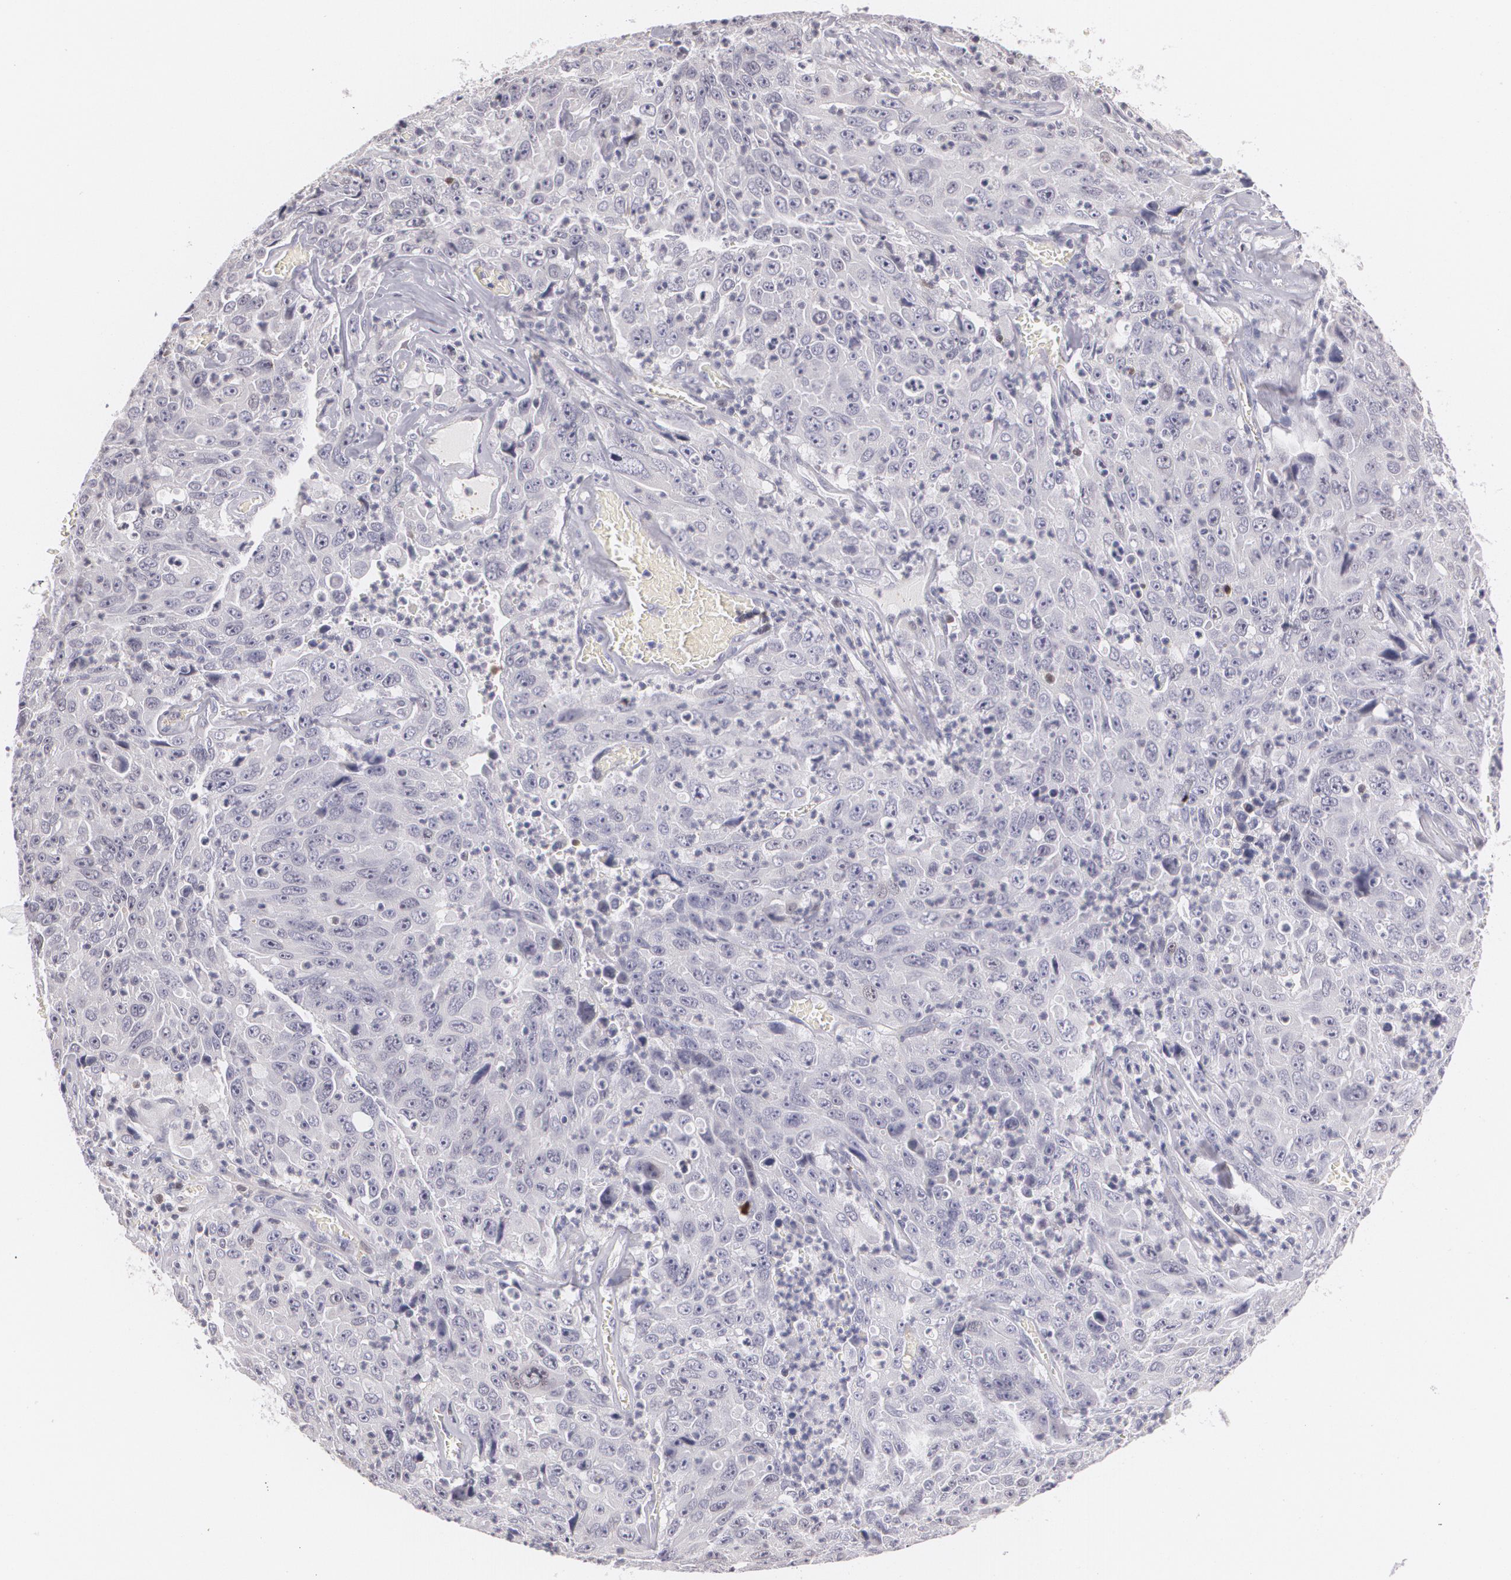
{"staining": {"intensity": "negative", "quantity": "none", "location": "none"}, "tissue": "lung cancer", "cell_type": "Tumor cells", "image_type": "cancer", "snomed": [{"axis": "morphology", "description": "Squamous cell carcinoma, NOS"}, {"axis": "topography", "description": "Lung"}], "caption": "Tumor cells are negative for protein expression in human squamous cell carcinoma (lung).", "gene": "ZBTB16", "patient": {"sex": "male", "age": 64}}